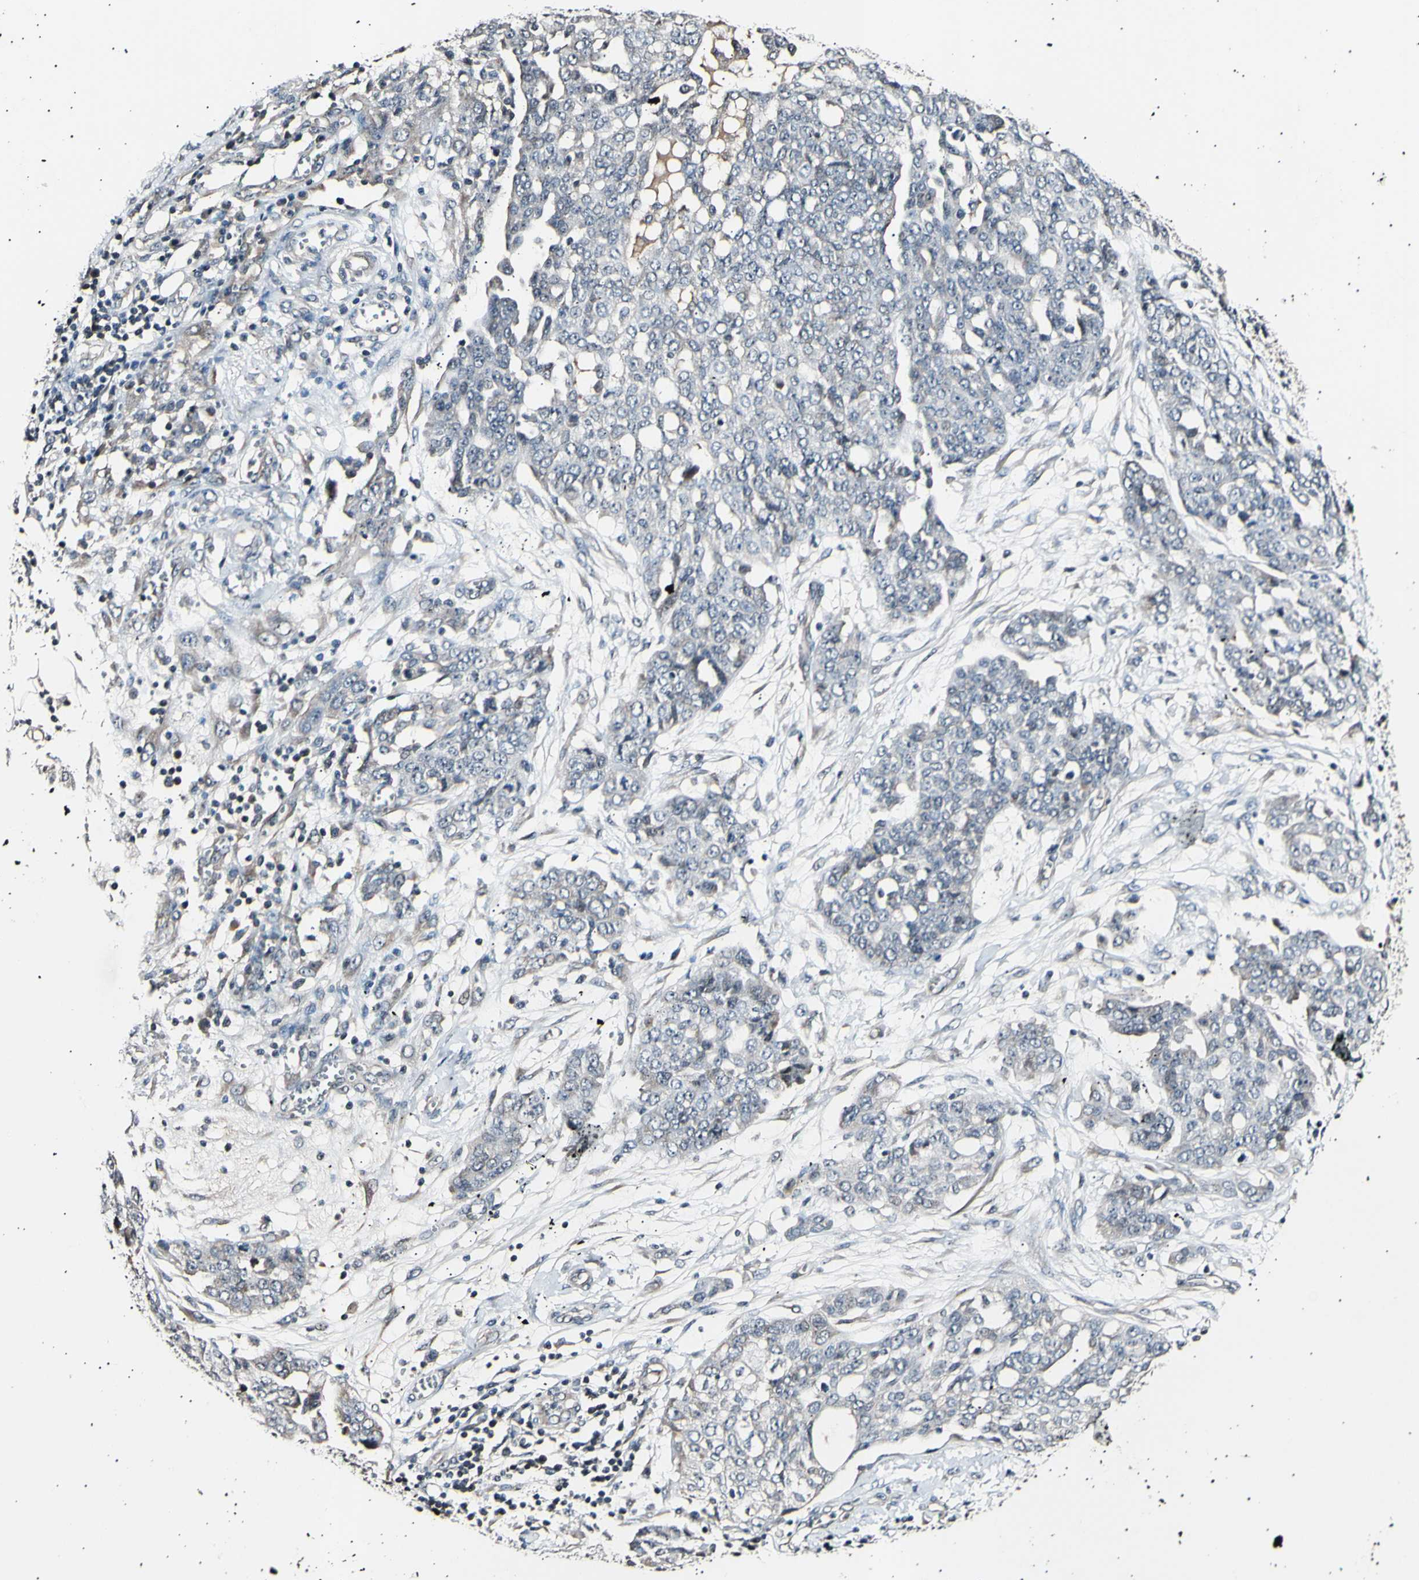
{"staining": {"intensity": "negative", "quantity": "none", "location": "none"}, "tissue": "ovarian cancer", "cell_type": "Tumor cells", "image_type": "cancer", "snomed": [{"axis": "morphology", "description": "Cystadenocarcinoma, serous, NOS"}, {"axis": "topography", "description": "Soft tissue"}, {"axis": "topography", "description": "Ovary"}], "caption": "Immunohistochemistry of human ovarian cancer (serous cystadenocarcinoma) shows no positivity in tumor cells.", "gene": "AK1", "patient": {"sex": "female", "age": 57}}